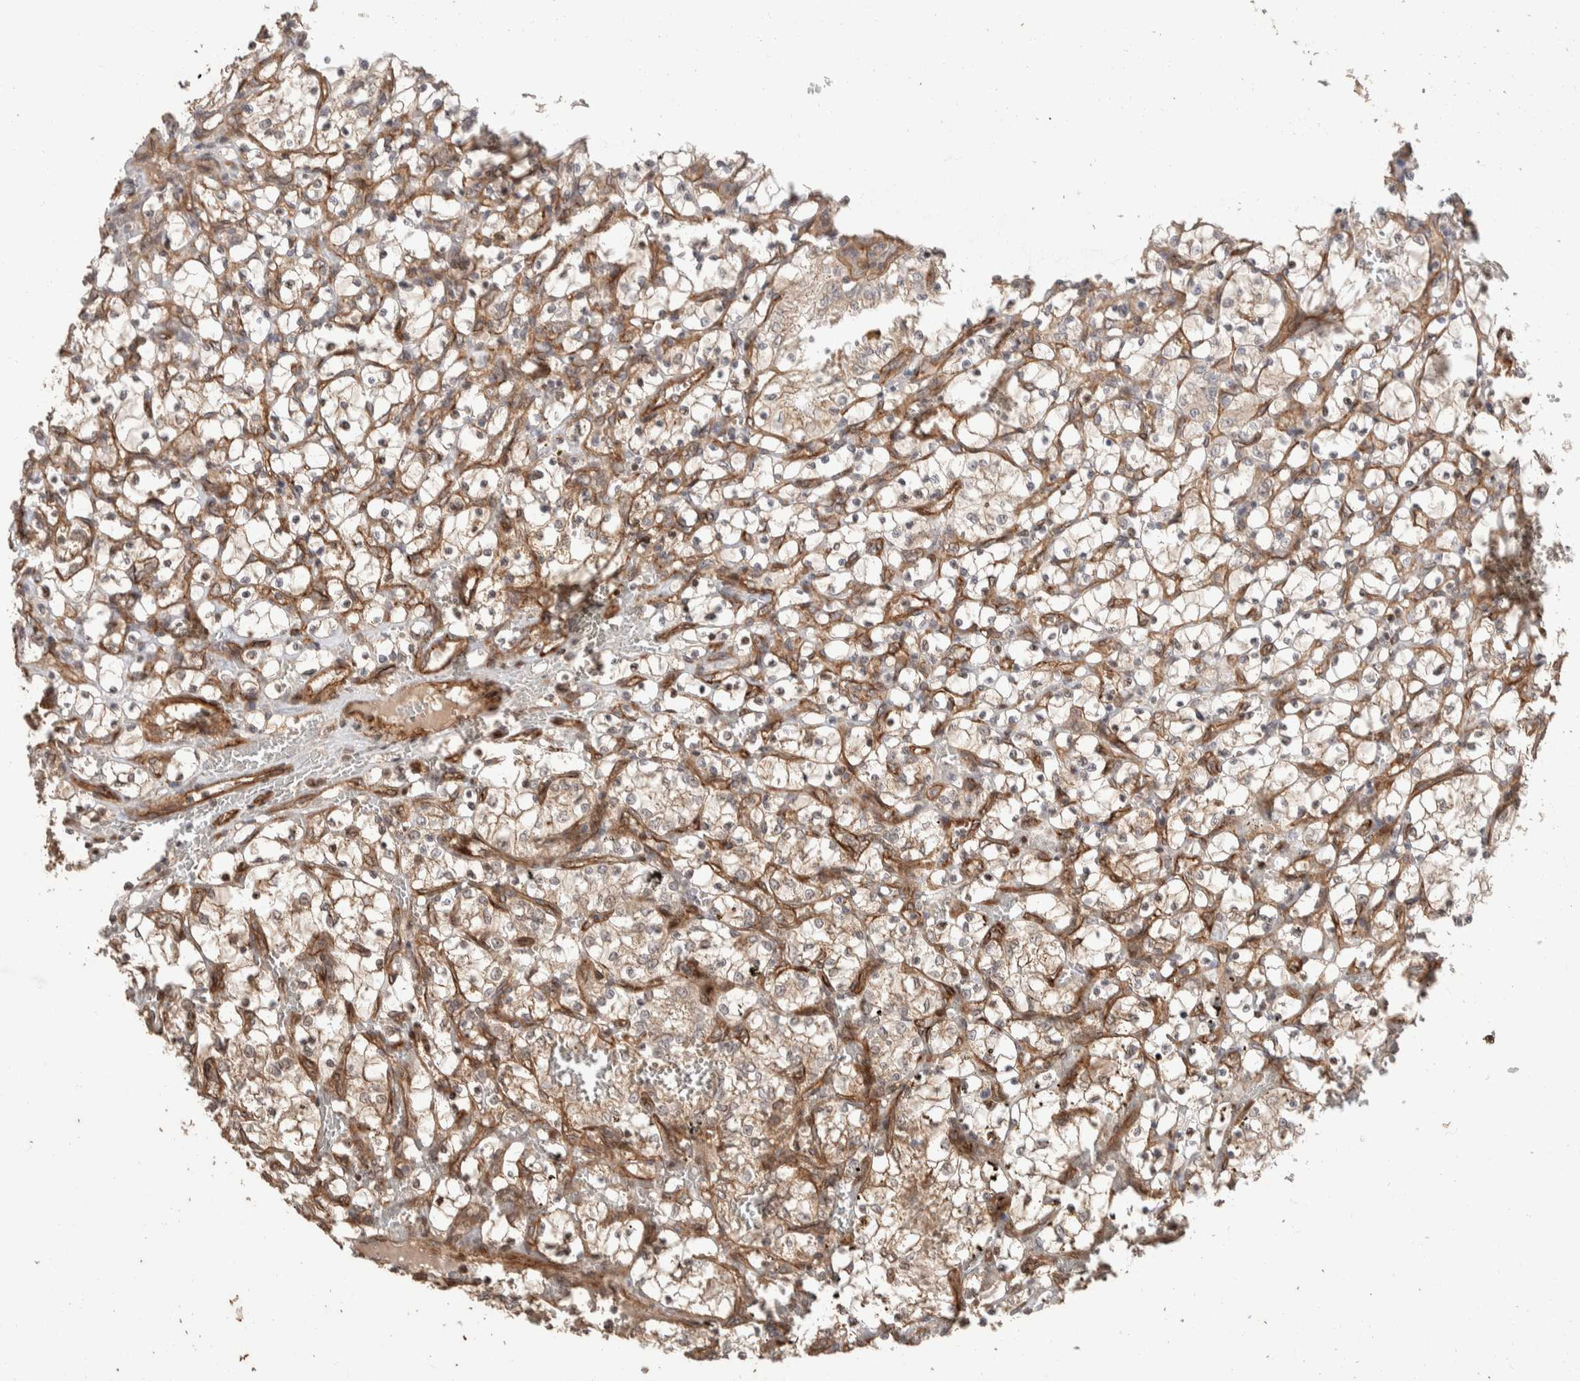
{"staining": {"intensity": "weak", "quantity": ">75%", "location": "cytoplasmic/membranous"}, "tissue": "renal cancer", "cell_type": "Tumor cells", "image_type": "cancer", "snomed": [{"axis": "morphology", "description": "Adenocarcinoma, NOS"}, {"axis": "topography", "description": "Kidney"}], "caption": "Immunohistochemistry (IHC) of adenocarcinoma (renal) reveals low levels of weak cytoplasmic/membranous expression in about >75% of tumor cells. (Stains: DAB in brown, nuclei in blue, Microscopy: brightfield microscopy at high magnification).", "gene": "ERC1", "patient": {"sex": "female", "age": 69}}